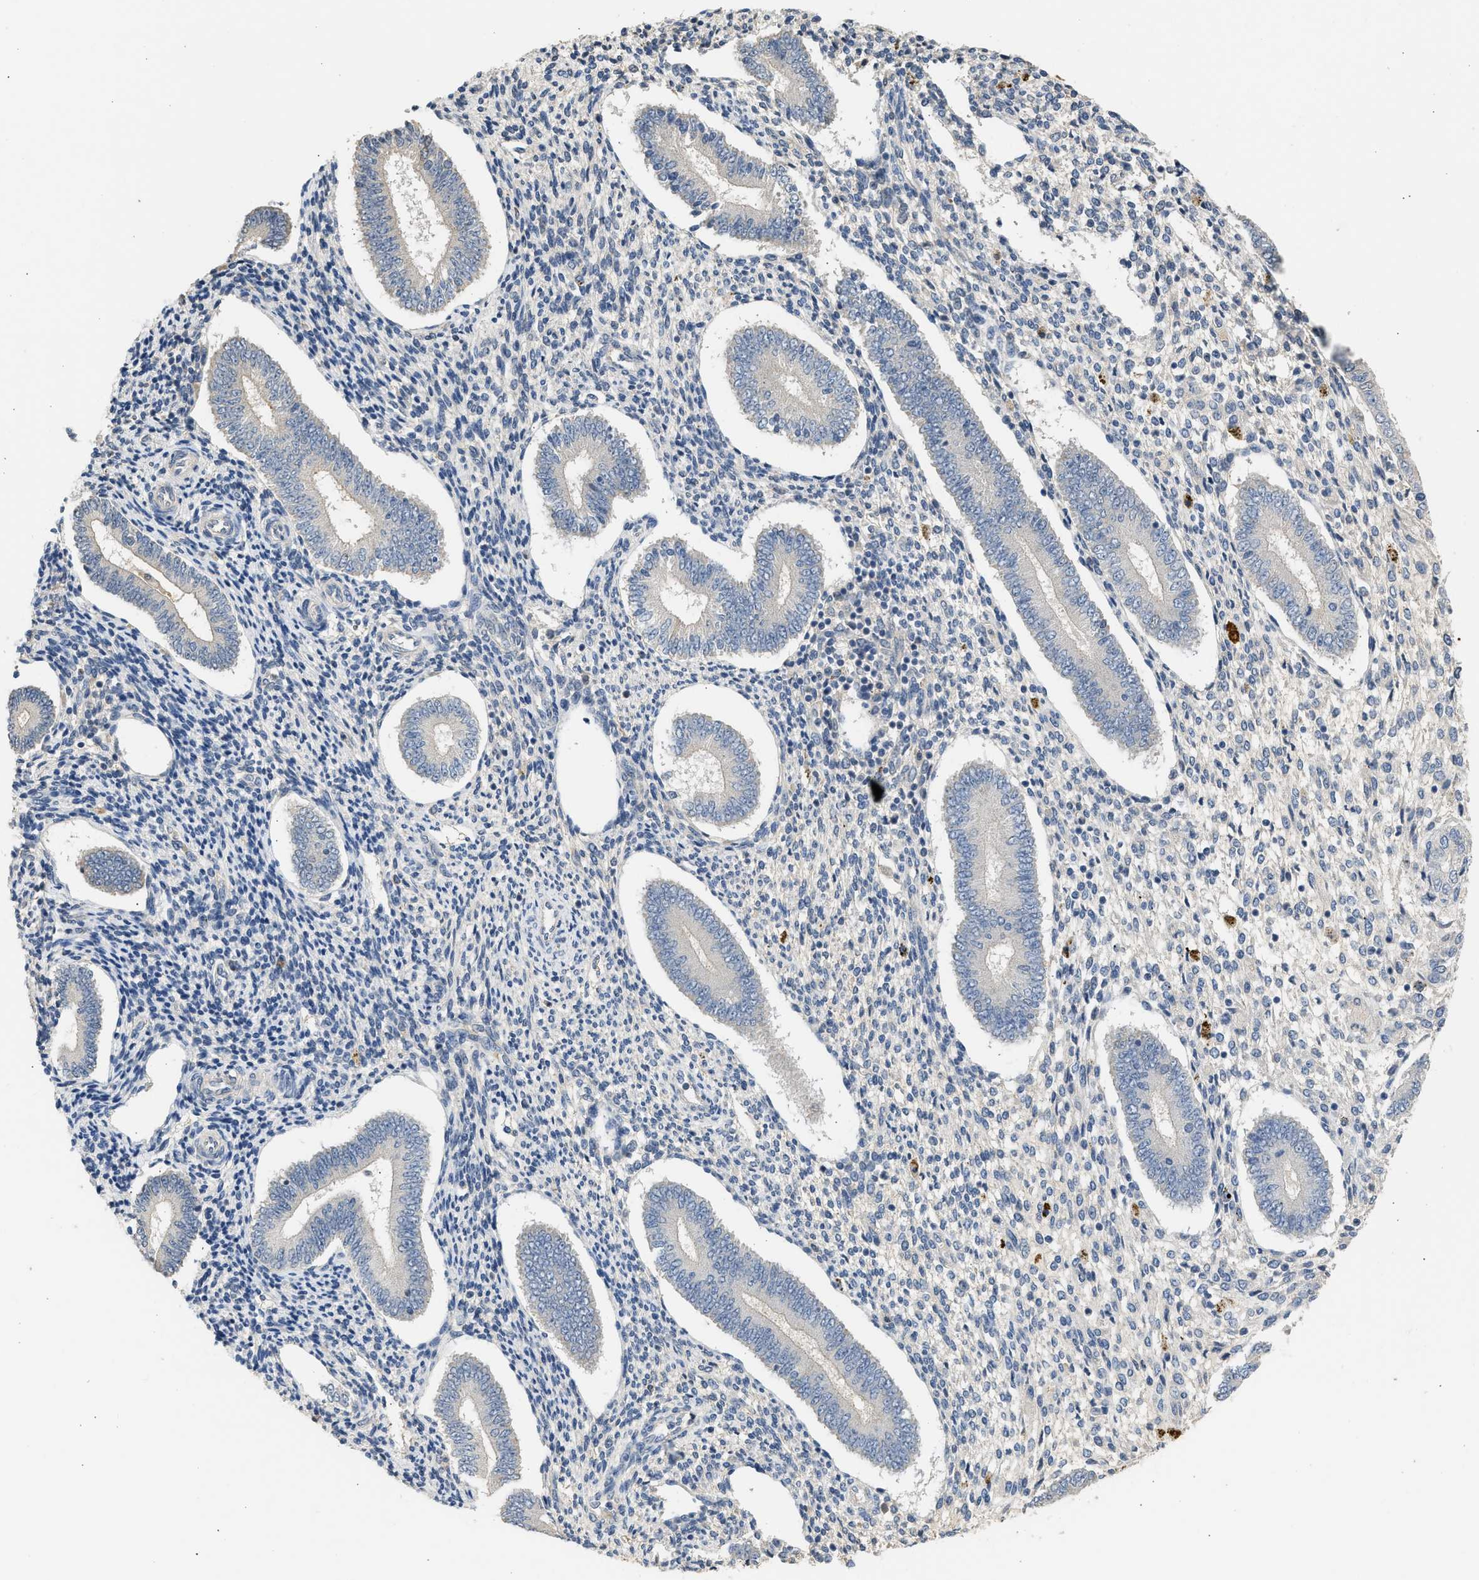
{"staining": {"intensity": "negative", "quantity": "none", "location": "none"}, "tissue": "endometrium", "cell_type": "Cells in endometrial stroma", "image_type": "normal", "snomed": [{"axis": "morphology", "description": "Normal tissue, NOS"}, {"axis": "topography", "description": "Endometrium"}], "caption": "High power microscopy photomicrograph of an IHC photomicrograph of normal endometrium, revealing no significant expression in cells in endometrial stroma.", "gene": "SULT2A1", "patient": {"sex": "female", "age": 42}}